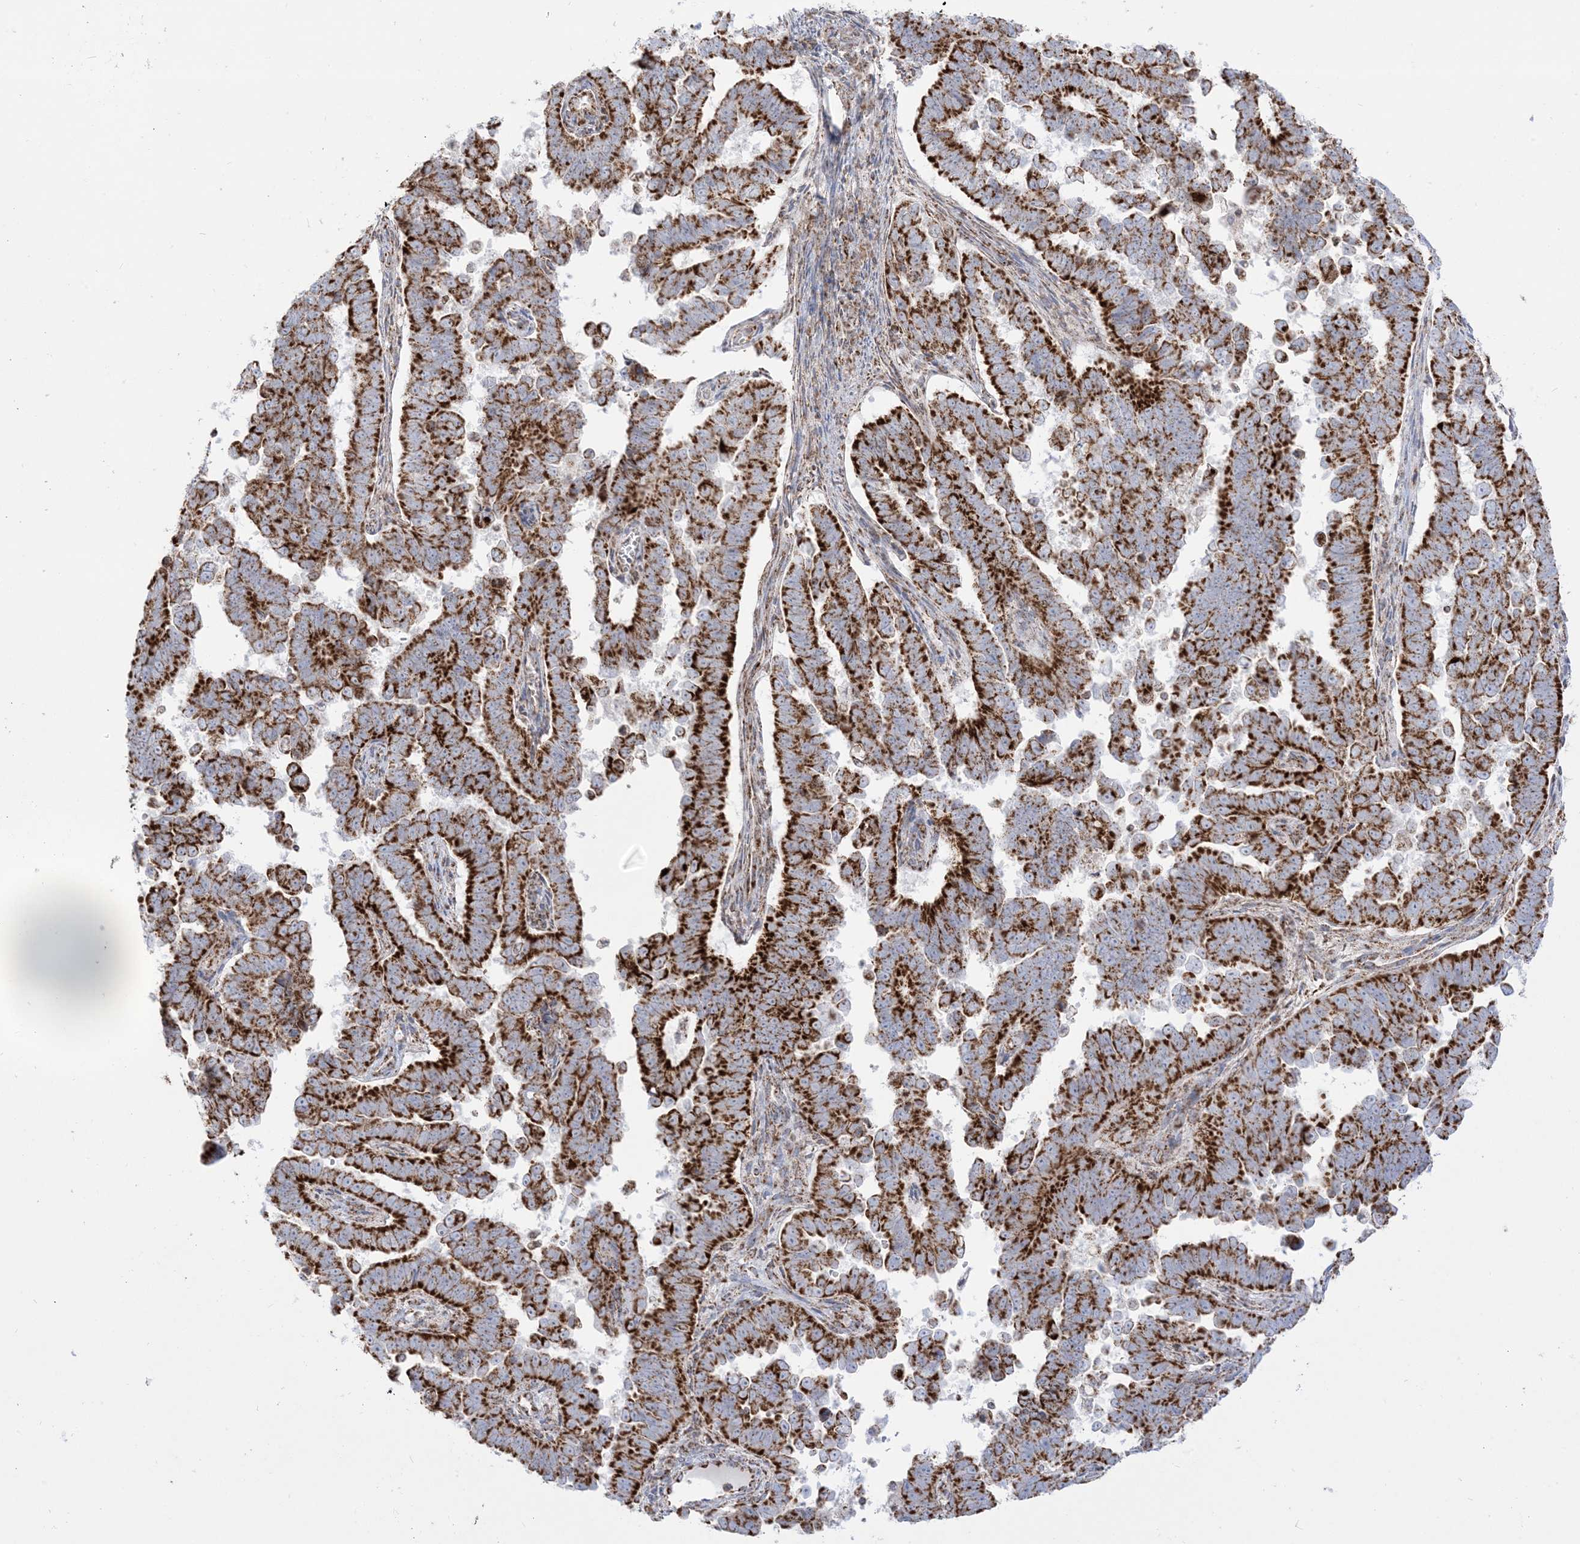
{"staining": {"intensity": "strong", "quantity": ">75%", "location": "cytoplasmic/membranous"}, "tissue": "endometrial cancer", "cell_type": "Tumor cells", "image_type": "cancer", "snomed": [{"axis": "morphology", "description": "Adenocarcinoma, NOS"}, {"axis": "topography", "description": "Endometrium"}], "caption": "A brown stain shows strong cytoplasmic/membranous expression of a protein in human adenocarcinoma (endometrial) tumor cells. The staining is performed using DAB brown chromogen to label protein expression. The nuclei are counter-stained blue using hematoxylin.", "gene": "MRPS36", "patient": {"sex": "female", "age": 75}}